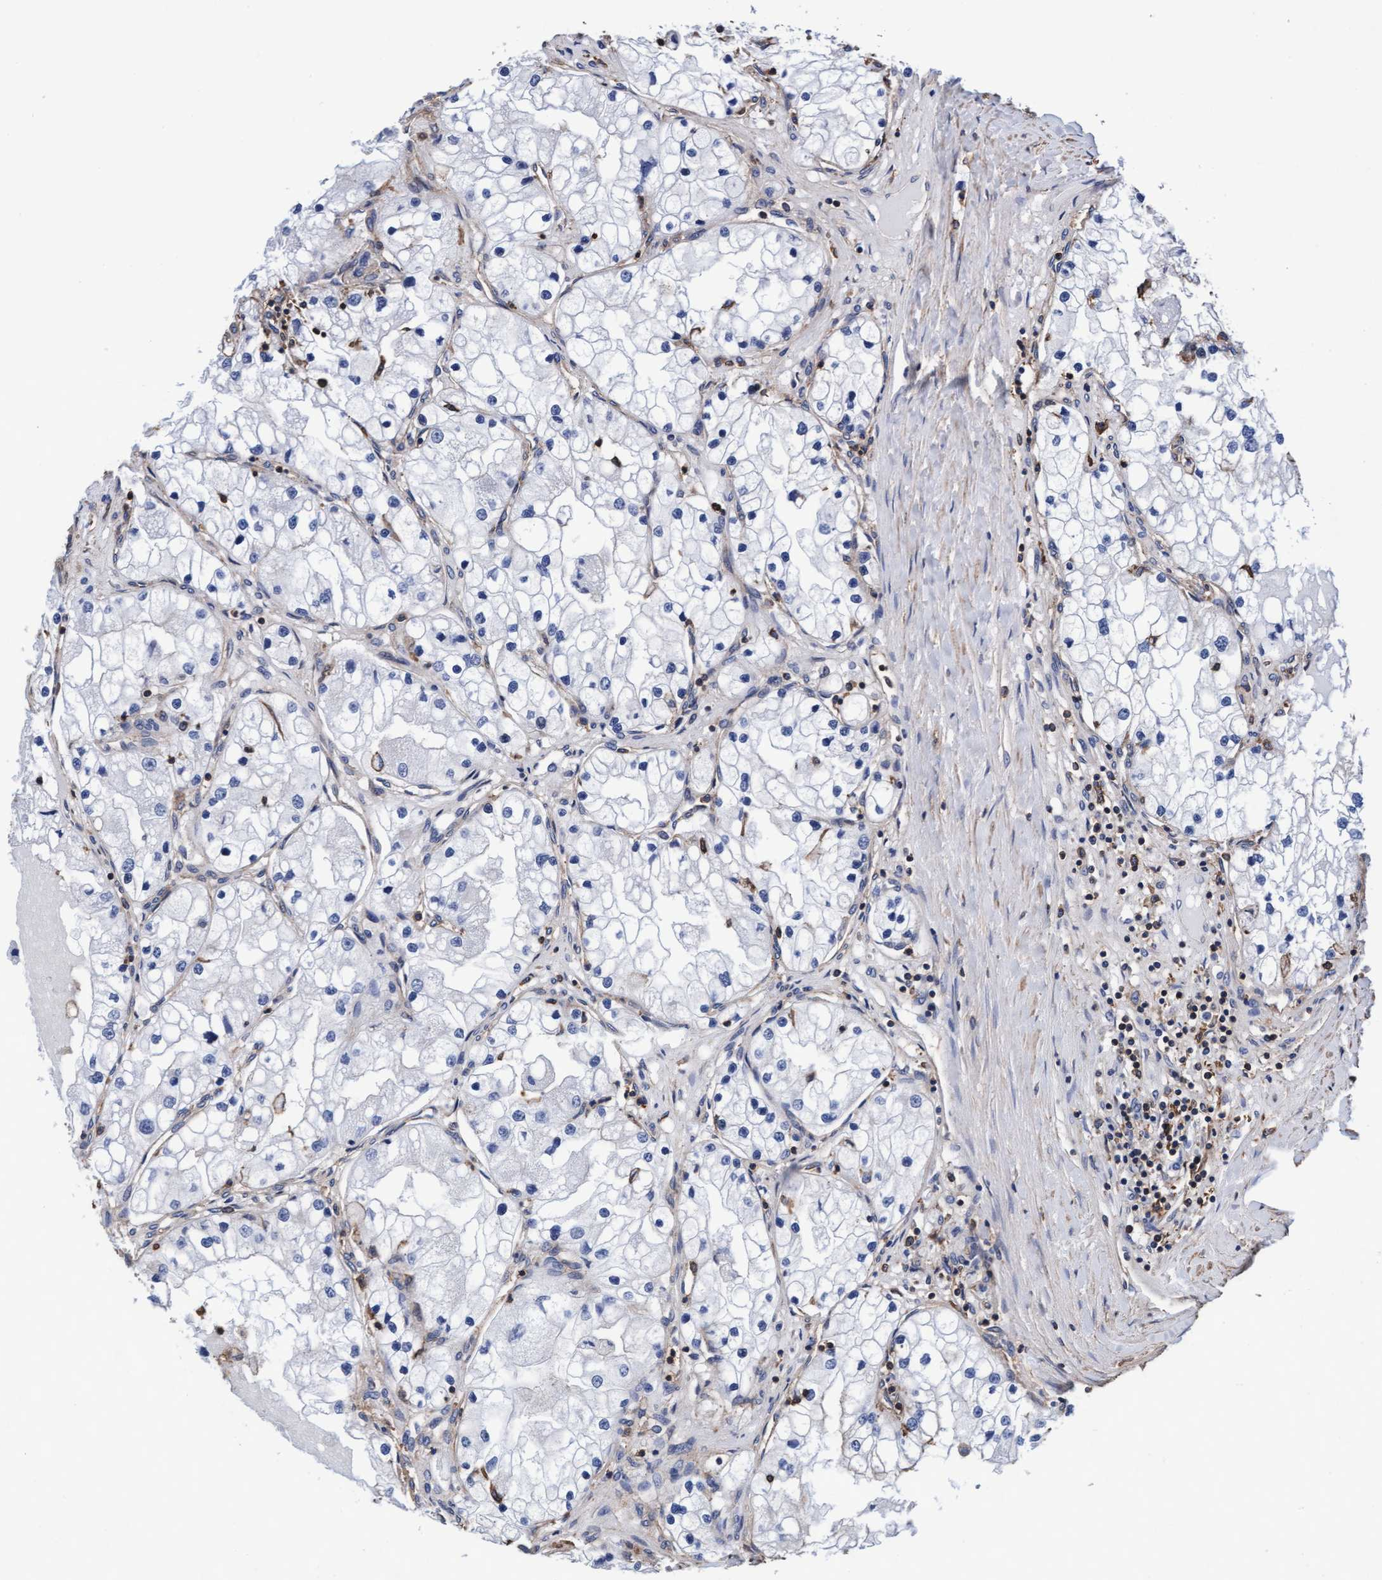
{"staining": {"intensity": "negative", "quantity": "none", "location": "none"}, "tissue": "renal cancer", "cell_type": "Tumor cells", "image_type": "cancer", "snomed": [{"axis": "morphology", "description": "Adenocarcinoma, NOS"}, {"axis": "topography", "description": "Kidney"}], "caption": "Tumor cells show no significant positivity in renal cancer (adenocarcinoma). (DAB (3,3'-diaminobenzidine) immunohistochemistry, high magnification).", "gene": "GRHPR", "patient": {"sex": "male", "age": 68}}